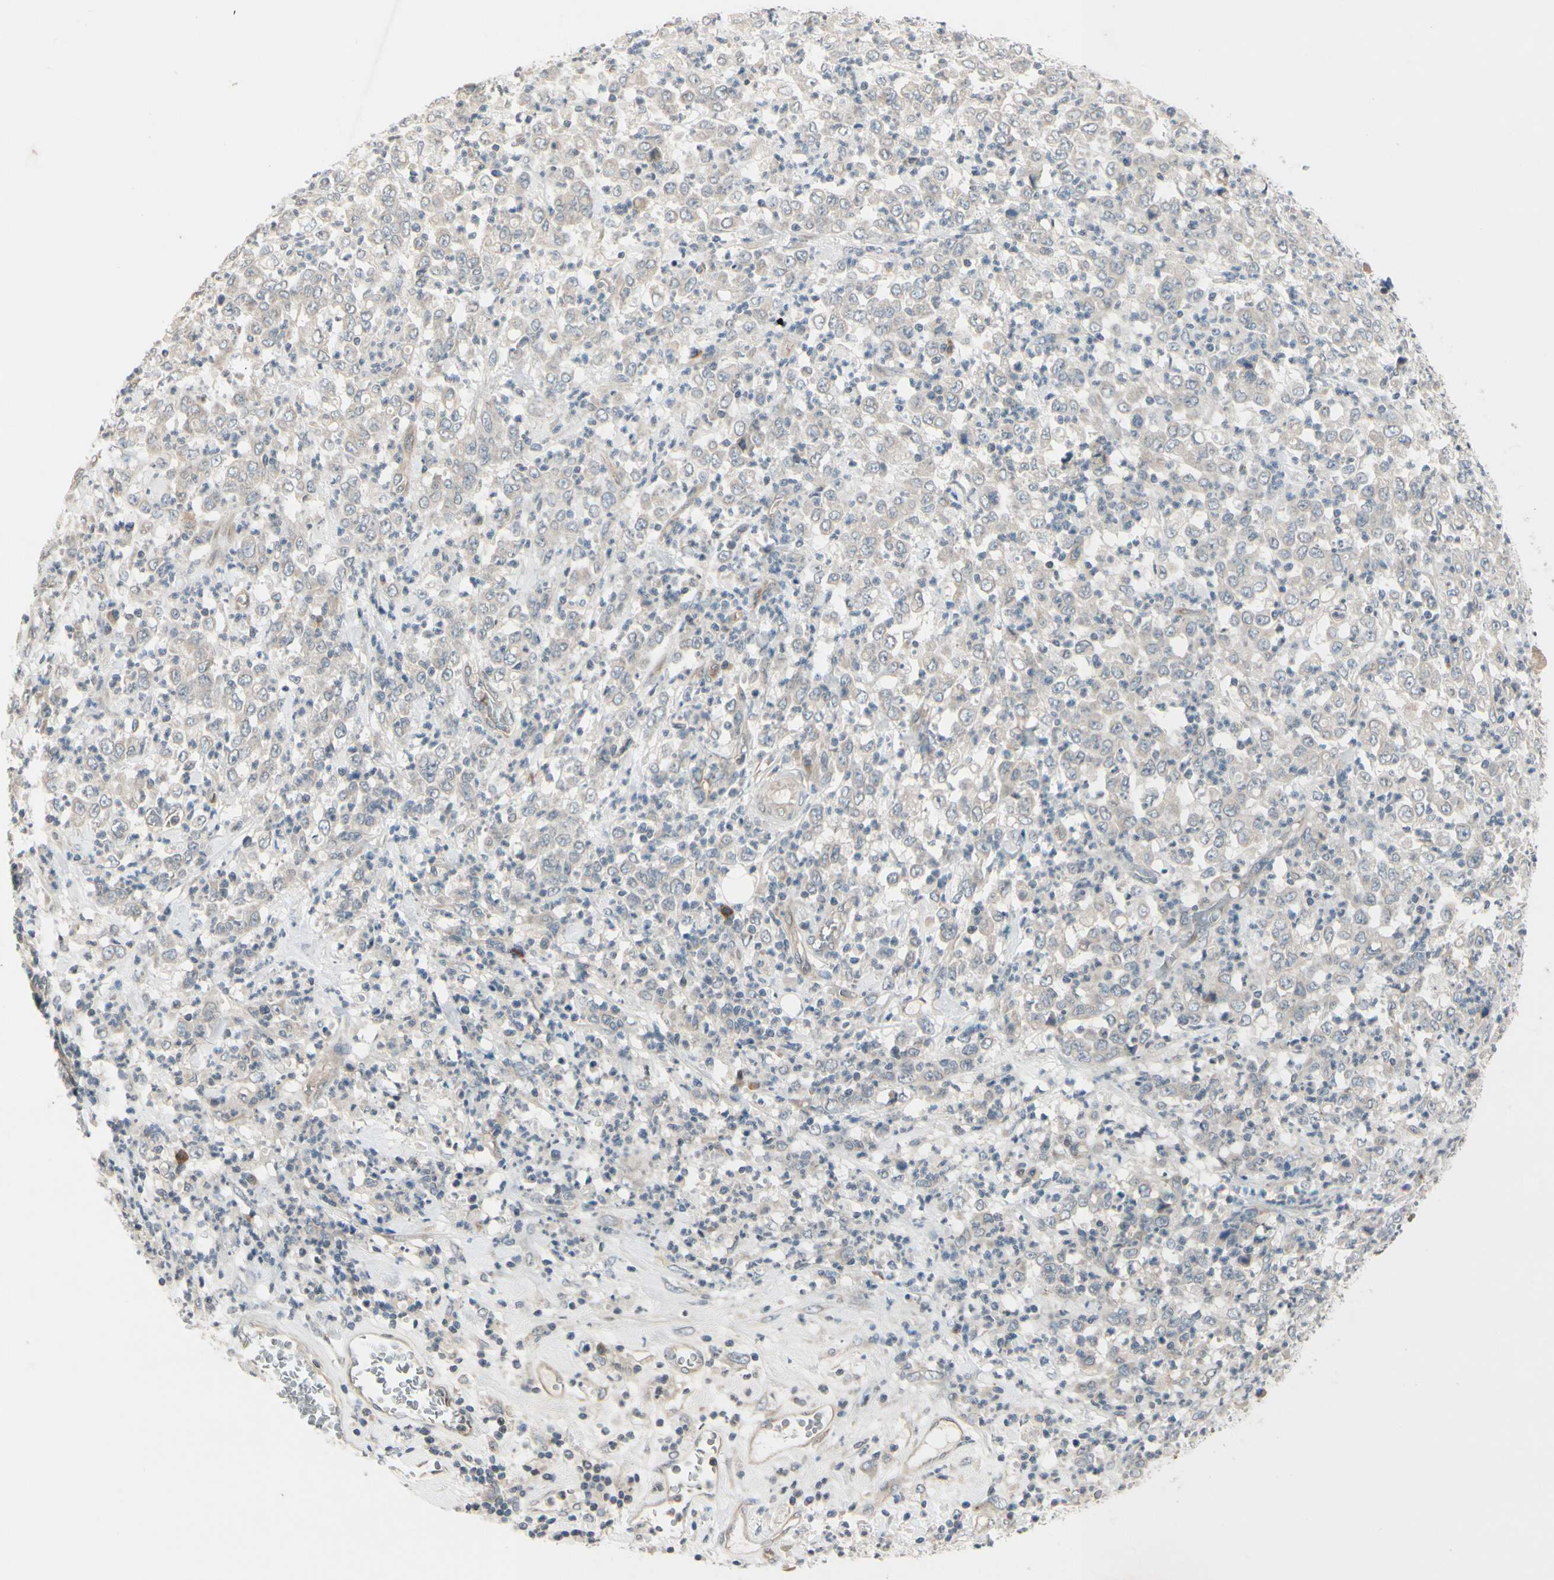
{"staining": {"intensity": "weak", "quantity": "25%-75%", "location": "cytoplasmic/membranous"}, "tissue": "stomach cancer", "cell_type": "Tumor cells", "image_type": "cancer", "snomed": [{"axis": "morphology", "description": "Adenocarcinoma, NOS"}, {"axis": "topography", "description": "Stomach, lower"}], "caption": "Tumor cells reveal weak cytoplasmic/membranous positivity in approximately 25%-75% of cells in stomach adenocarcinoma.", "gene": "FGF10", "patient": {"sex": "female", "age": 71}}